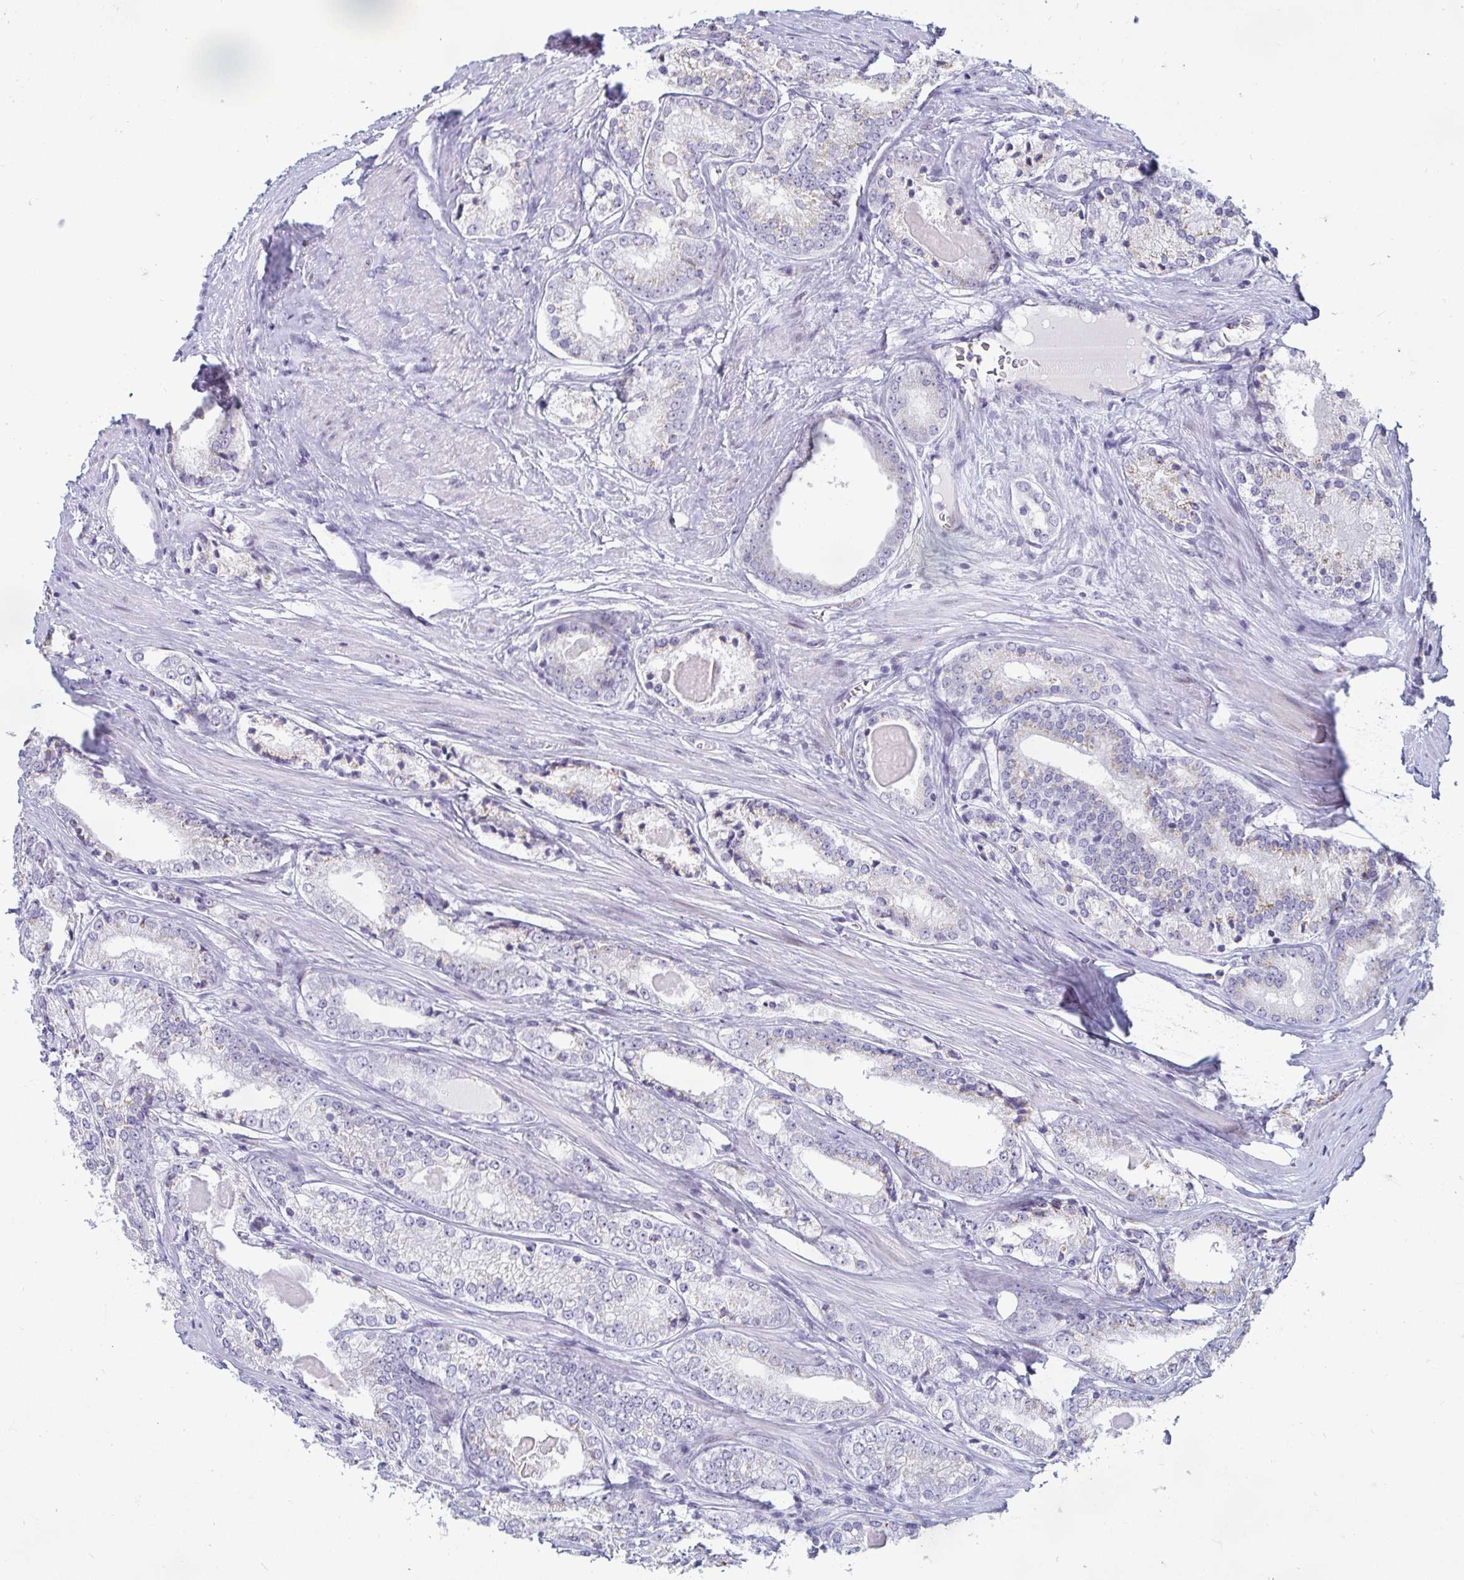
{"staining": {"intensity": "negative", "quantity": "none", "location": "none"}, "tissue": "prostate cancer", "cell_type": "Tumor cells", "image_type": "cancer", "snomed": [{"axis": "morphology", "description": "Adenocarcinoma, NOS"}, {"axis": "morphology", "description": "Adenocarcinoma, Low grade"}, {"axis": "topography", "description": "Prostate"}], "caption": "Tumor cells are negative for protein expression in human prostate adenocarcinoma.", "gene": "CR2", "patient": {"sex": "male", "age": 68}}